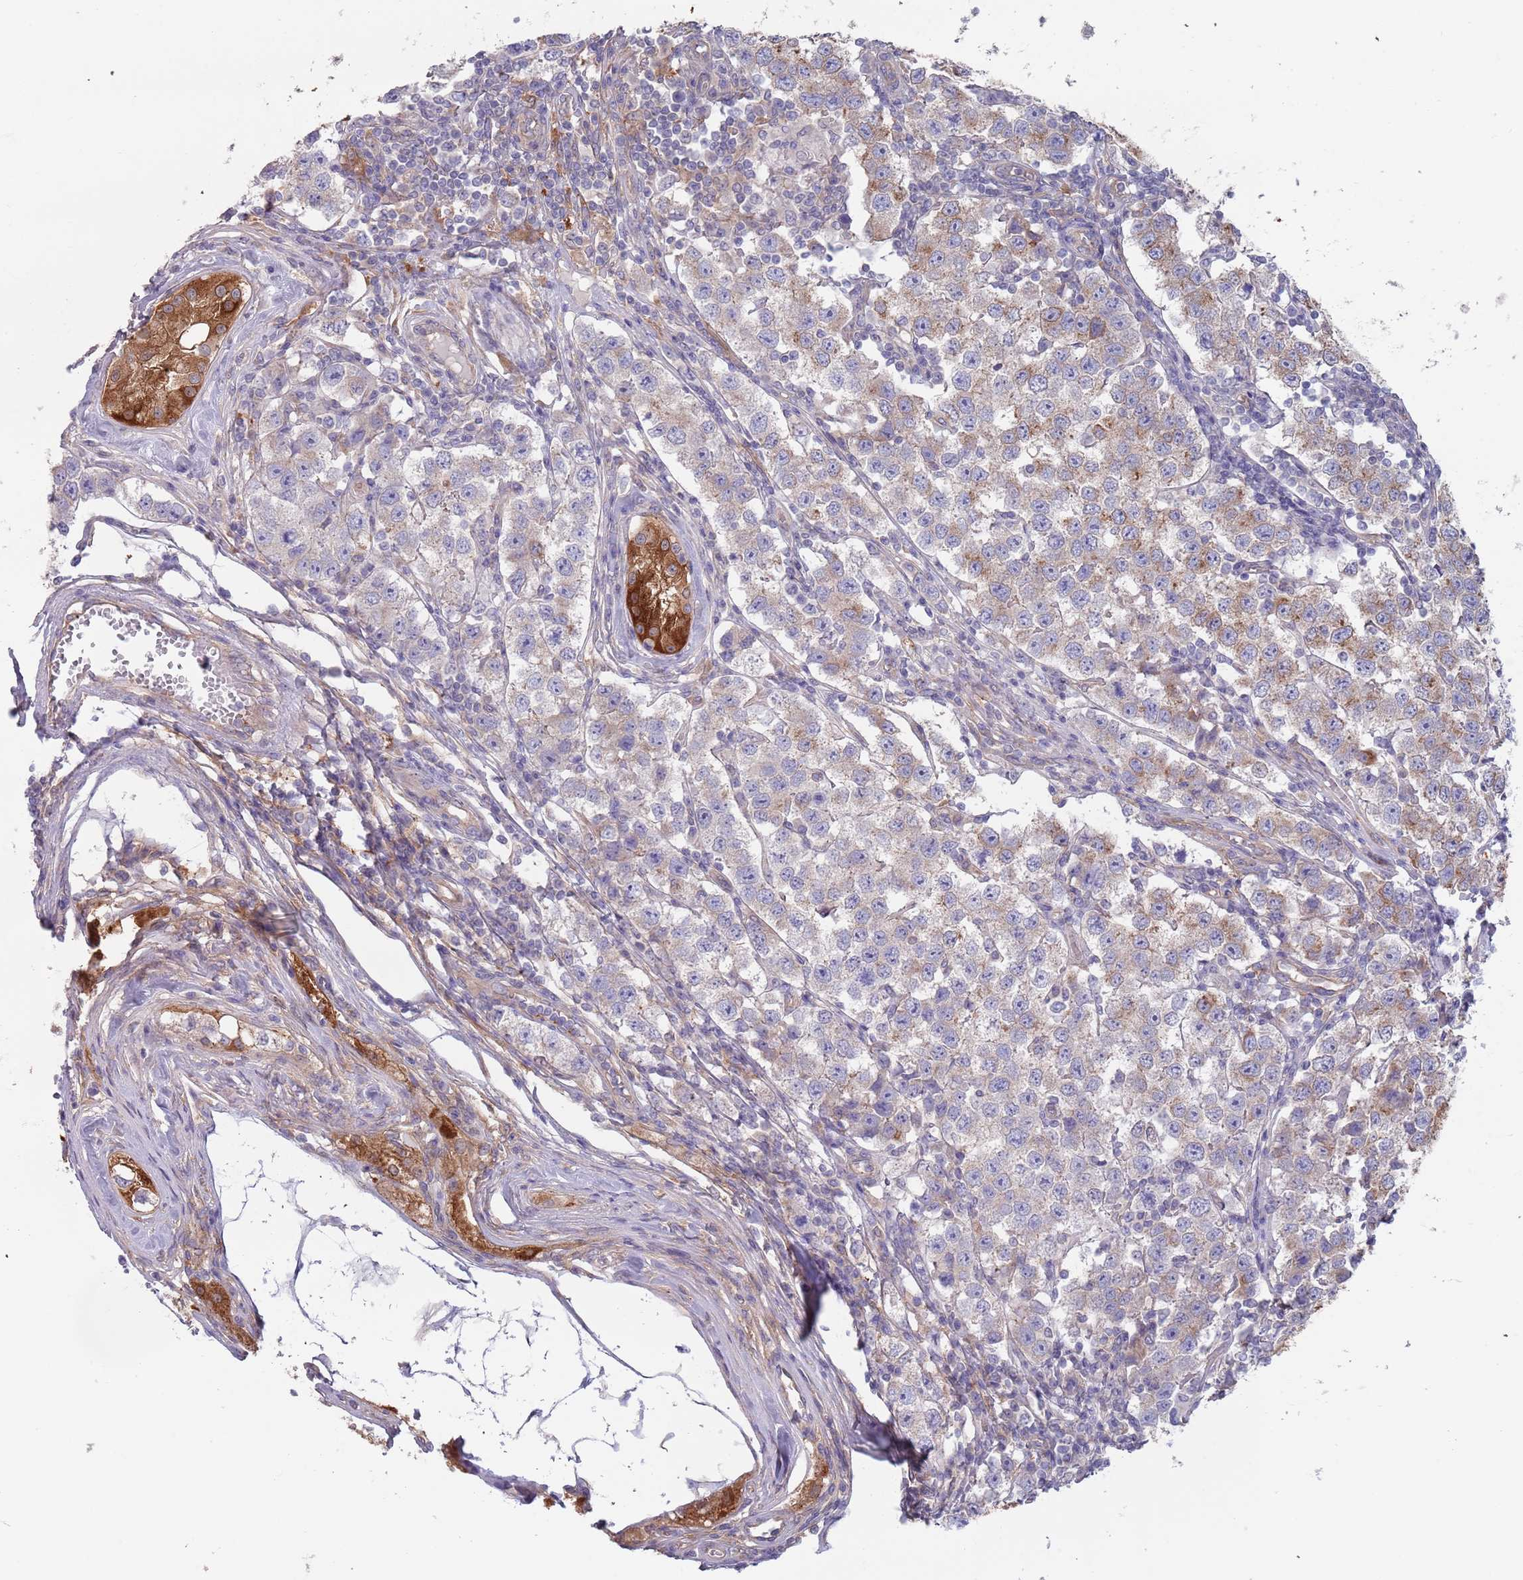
{"staining": {"intensity": "weak", "quantity": "25%-75%", "location": "cytoplasmic/membranous"}, "tissue": "testis cancer", "cell_type": "Tumor cells", "image_type": "cancer", "snomed": [{"axis": "morphology", "description": "Seminoma, NOS"}, {"axis": "topography", "description": "Testis"}], "caption": "Seminoma (testis) stained for a protein exhibits weak cytoplasmic/membranous positivity in tumor cells.", "gene": "APPL2", "patient": {"sex": "male", "age": 34}}